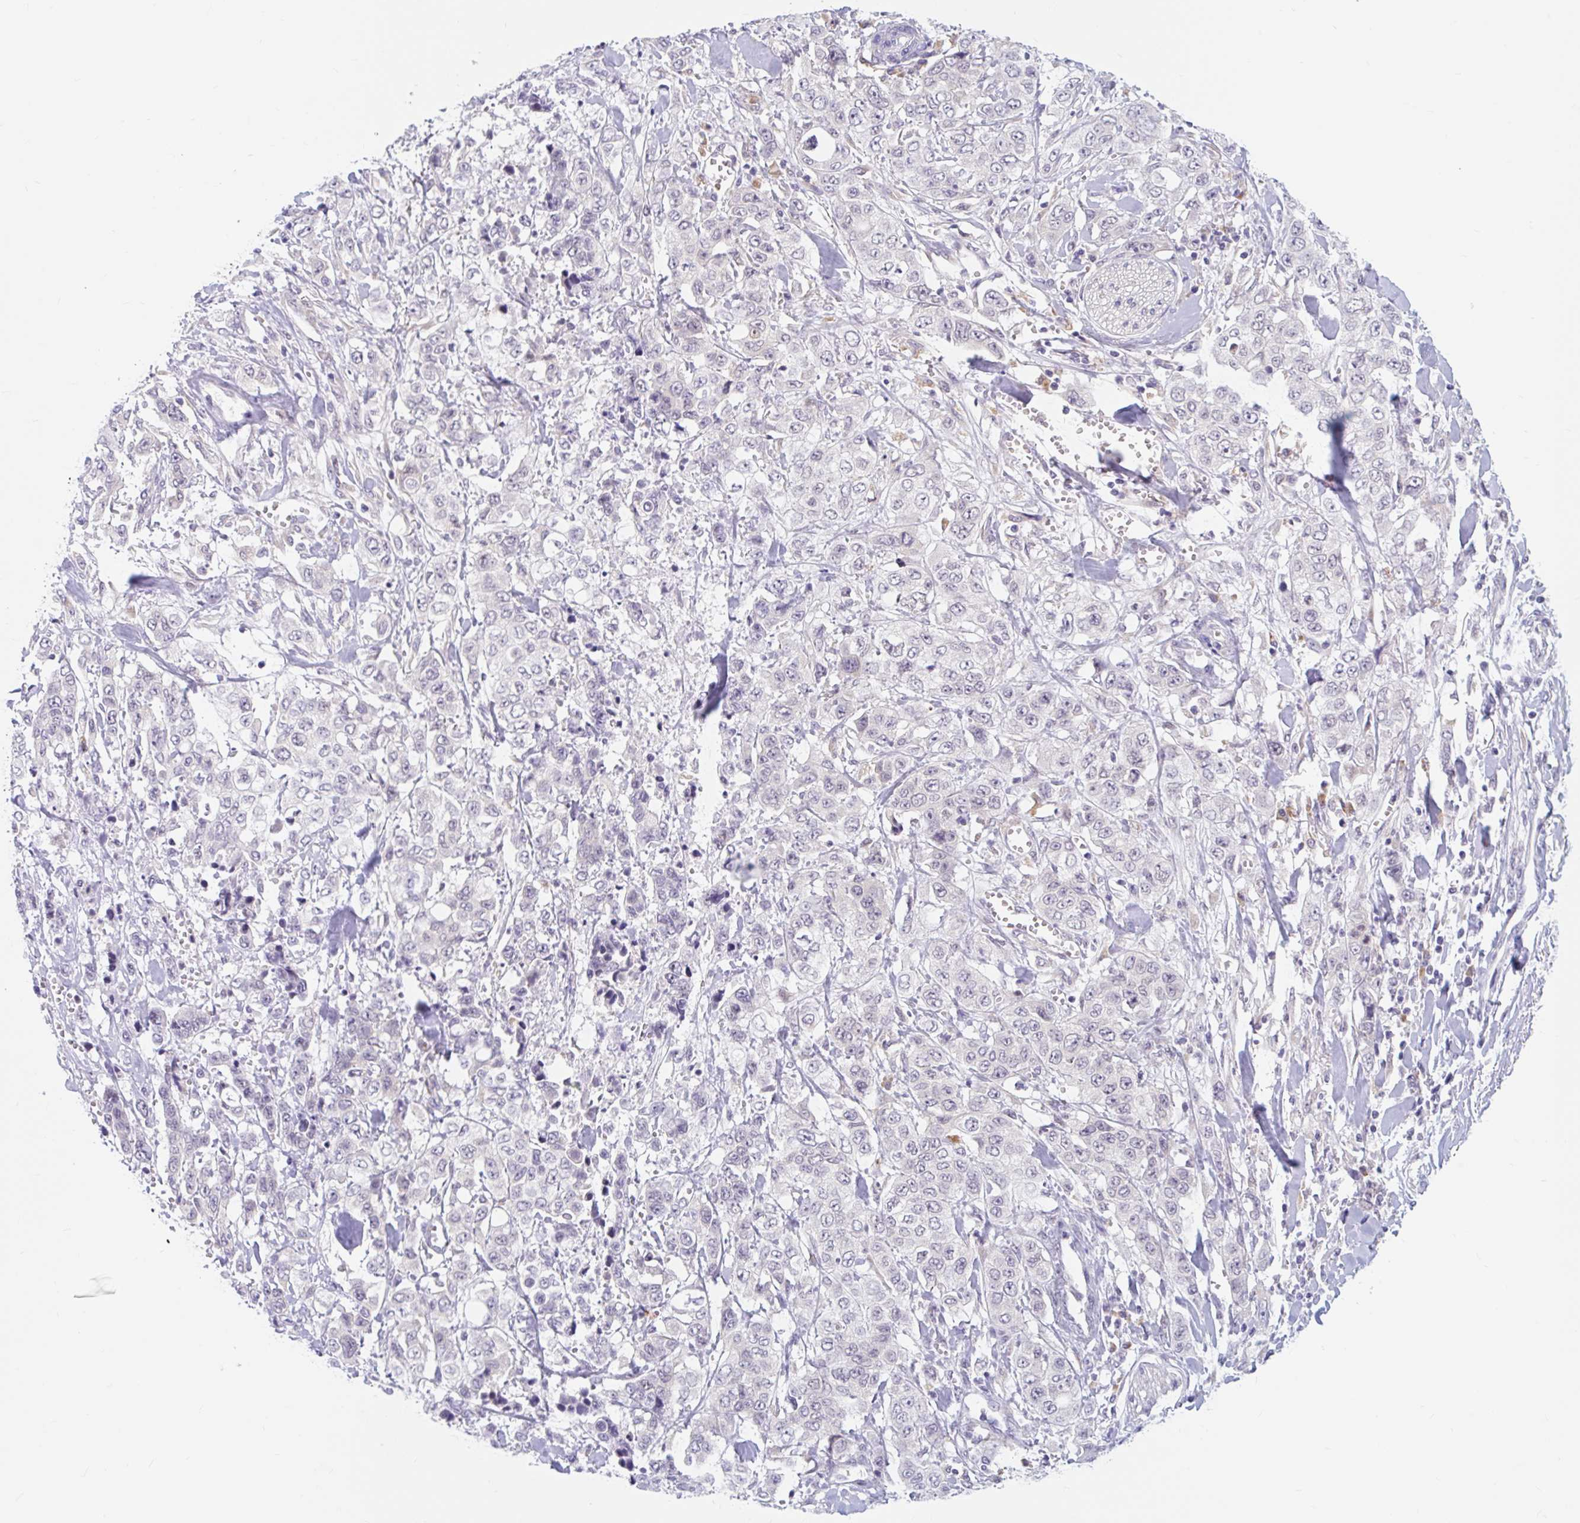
{"staining": {"intensity": "negative", "quantity": "none", "location": "none"}, "tissue": "stomach cancer", "cell_type": "Tumor cells", "image_type": "cancer", "snomed": [{"axis": "morphology", "description": "Adenocarcinoma, NOS"}, {"axis": "topography", "description": "Stomach, upper"}], "caption": "Human stomach adenocarcinoma stained for a protein using immunohistochemistry (IHC) shows no staining in tumor cells.", "gene": "SRSF10", "patient": {"sex": "male", "age": 62}}